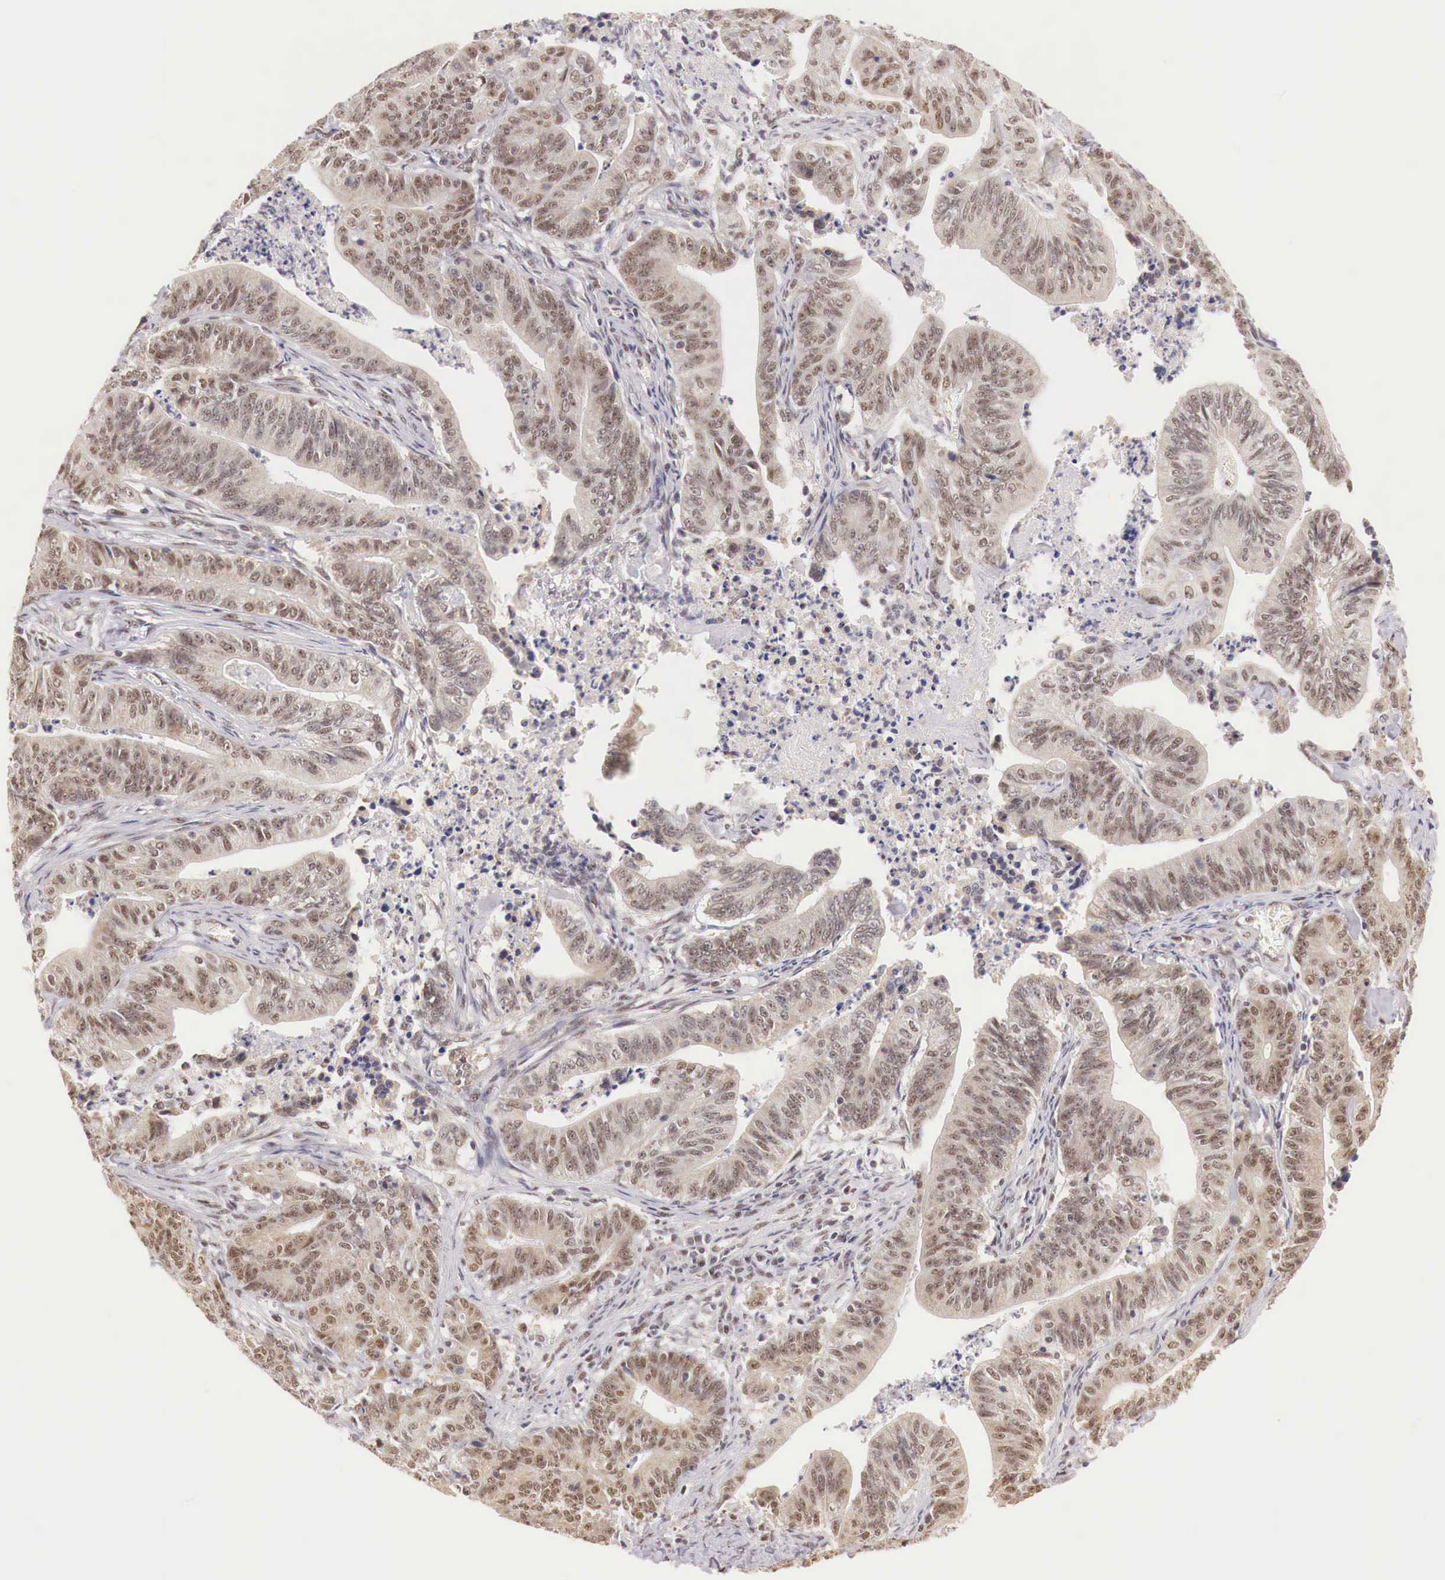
{"staining": {"intensity": "weak", "quantity": ">75%", "location": "cytoplasmic/membranous,nuclear"}, "tissue": "stomach cancer", "cell_type": "Tumor cells", "image_type": "cancer", "snomed": [{"axis": "morphology", "description": "Adenocarcinoma, NOS"}, {"axis": "topography", "description": "Stomach, lower"}], "caption": "Human stomach cancer stained for a protein (brown) demonstrates weak cytoplasmic/membranous and nuclear positive expression in approximately >75% of tumor cells.", "gene": "GPKOW", "patient": {"sex": "female", "age": 86}}